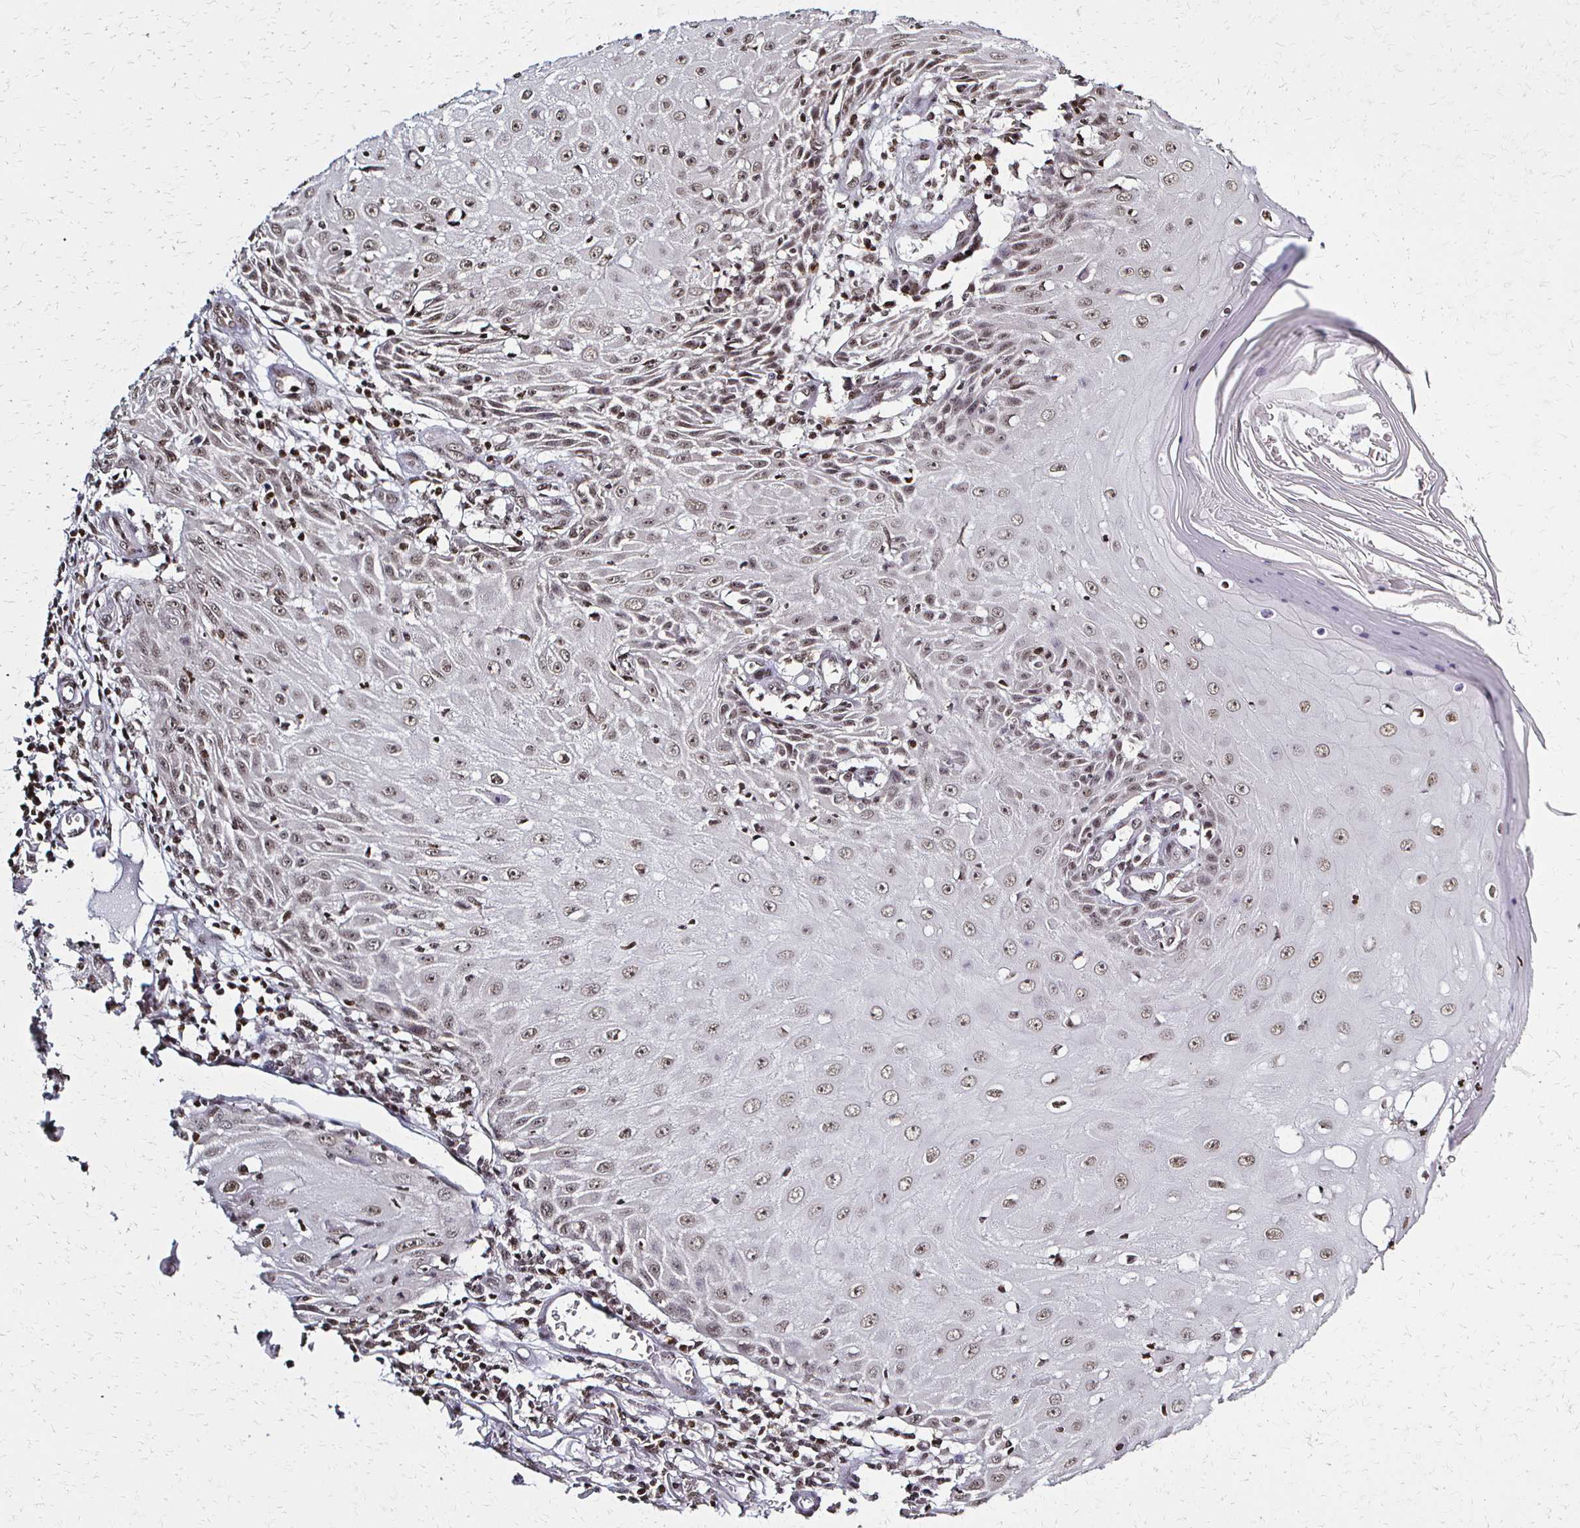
{"staining": {"intensity": "weak", "quantity": ">75%", "location": "nuclear"}, "tissue": "skin cancer", "cell_type": "Tumor cells", "image_type": "cancer", "snomed": [{"axis": "morphology", "description": "Squamous cell carcinoma, NOS"}, {"axis": "topography", "description": "Skin"}], "caption": "Immunohistochemistry micrograph of neoplastic tissue: skin squamous cell carcinoma stained using IHC shows low levels of weak protein expression localized specifically in the nuclear of tumor cells, appearing as a nuclear brown color.", "gene": "HOXA9", "patient": {"sex": "female", "age": 73}}